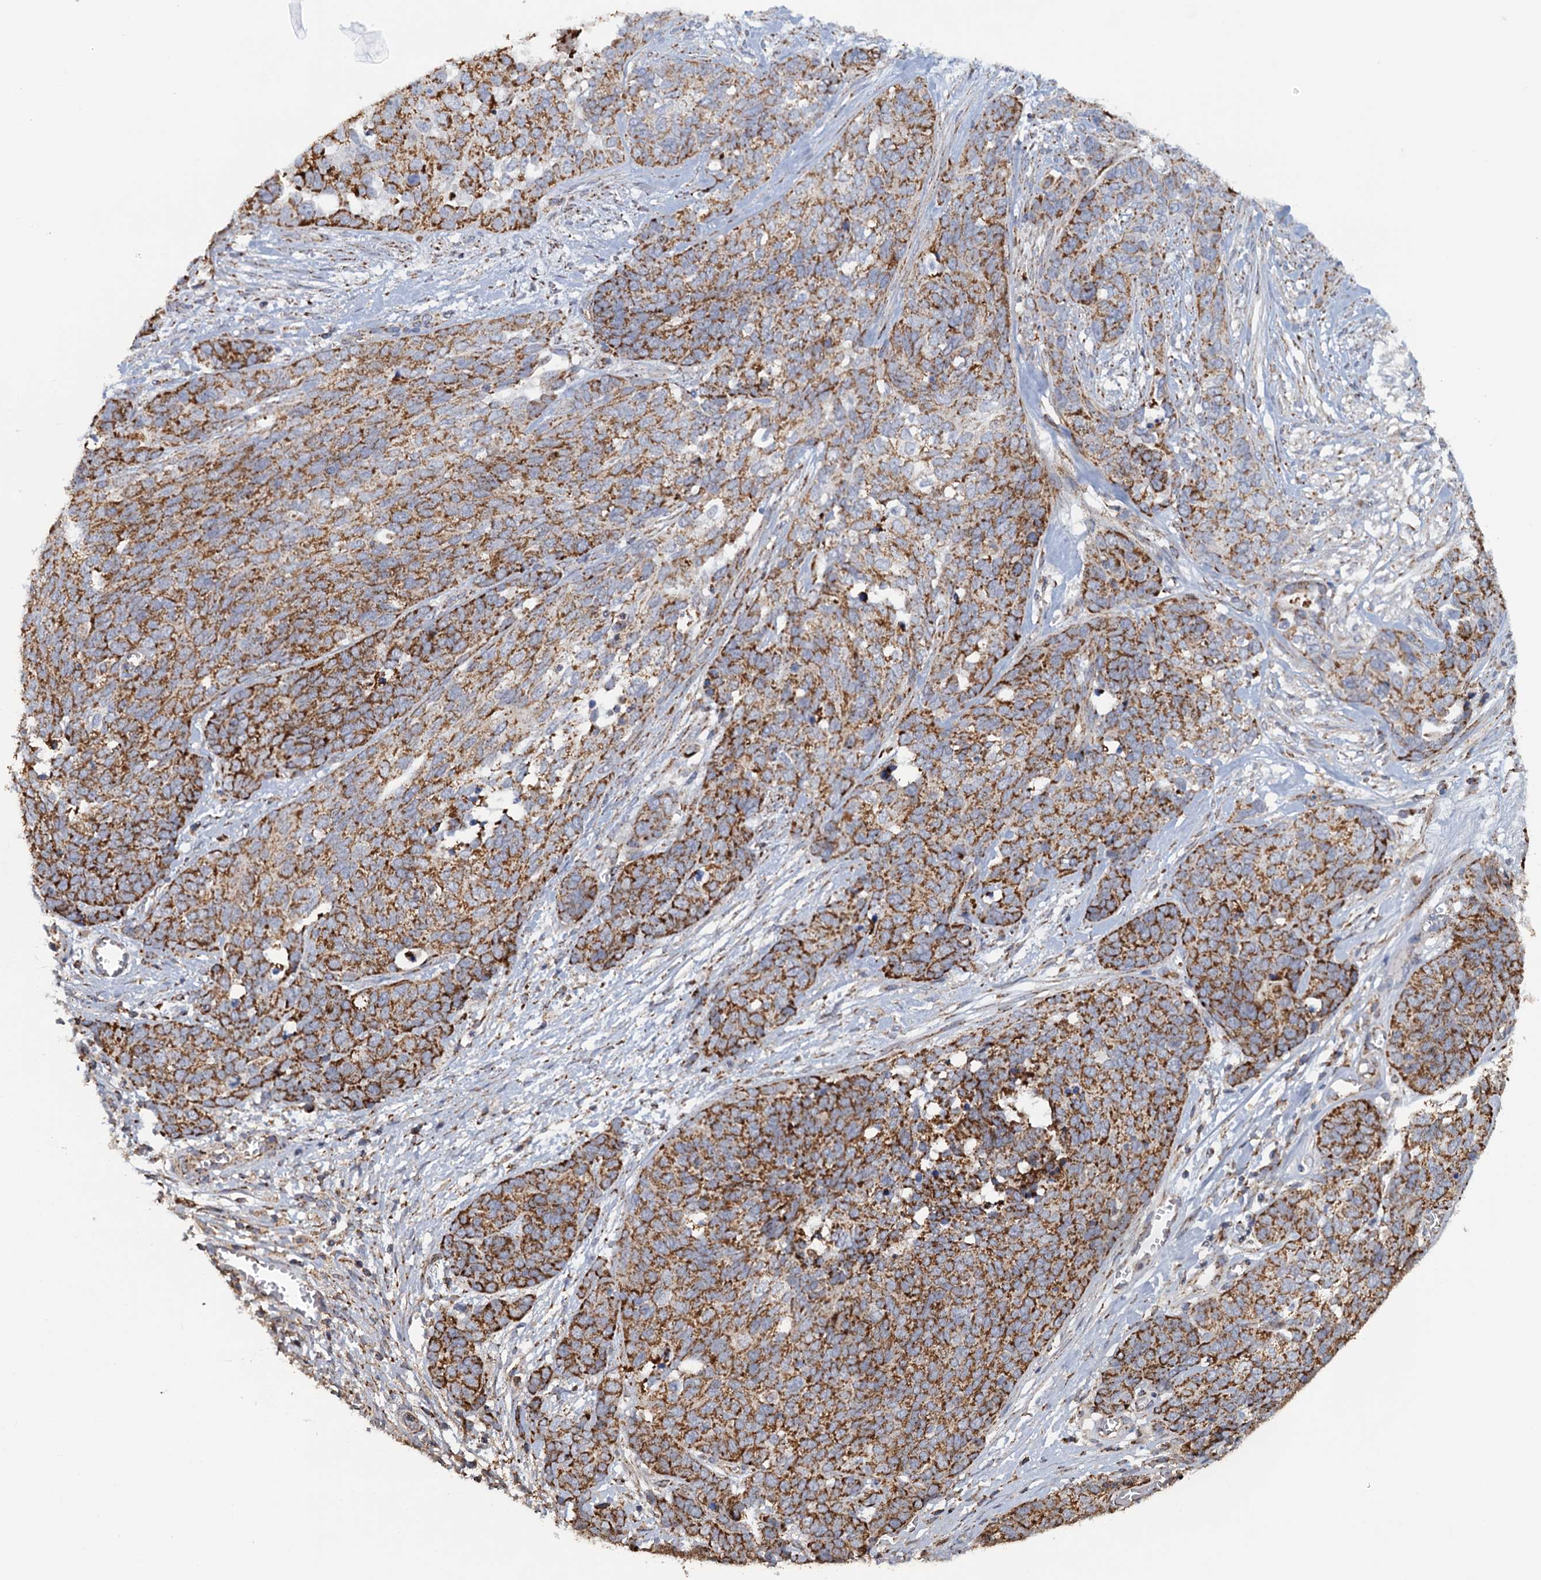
{"staining": {"intensity": "strong", "quantity": ">75%", "location": "cytoplasmic/membranous"}, "tissue": "ovarian cancer", "cell_type": "Tumor cells", "image_type": "cancer", "snomed": [{"axis": "morphology", "description": "Cystadenocarcinoma, serous, NOS"}, {"axis": "topography", "description": "Ovary"}], "caption": "Immunohistochemistry (IHC) of human ovarian cancer (serous cystadenocarcinoma) reveals high levels of strong cytoplasmic/membranous expression in approximately >75% of tumor cells. (IHC, brightfield microscopy, high magnification).", "gene": "GTPBP3", "patient": {"sex": "female", "age": 44}}